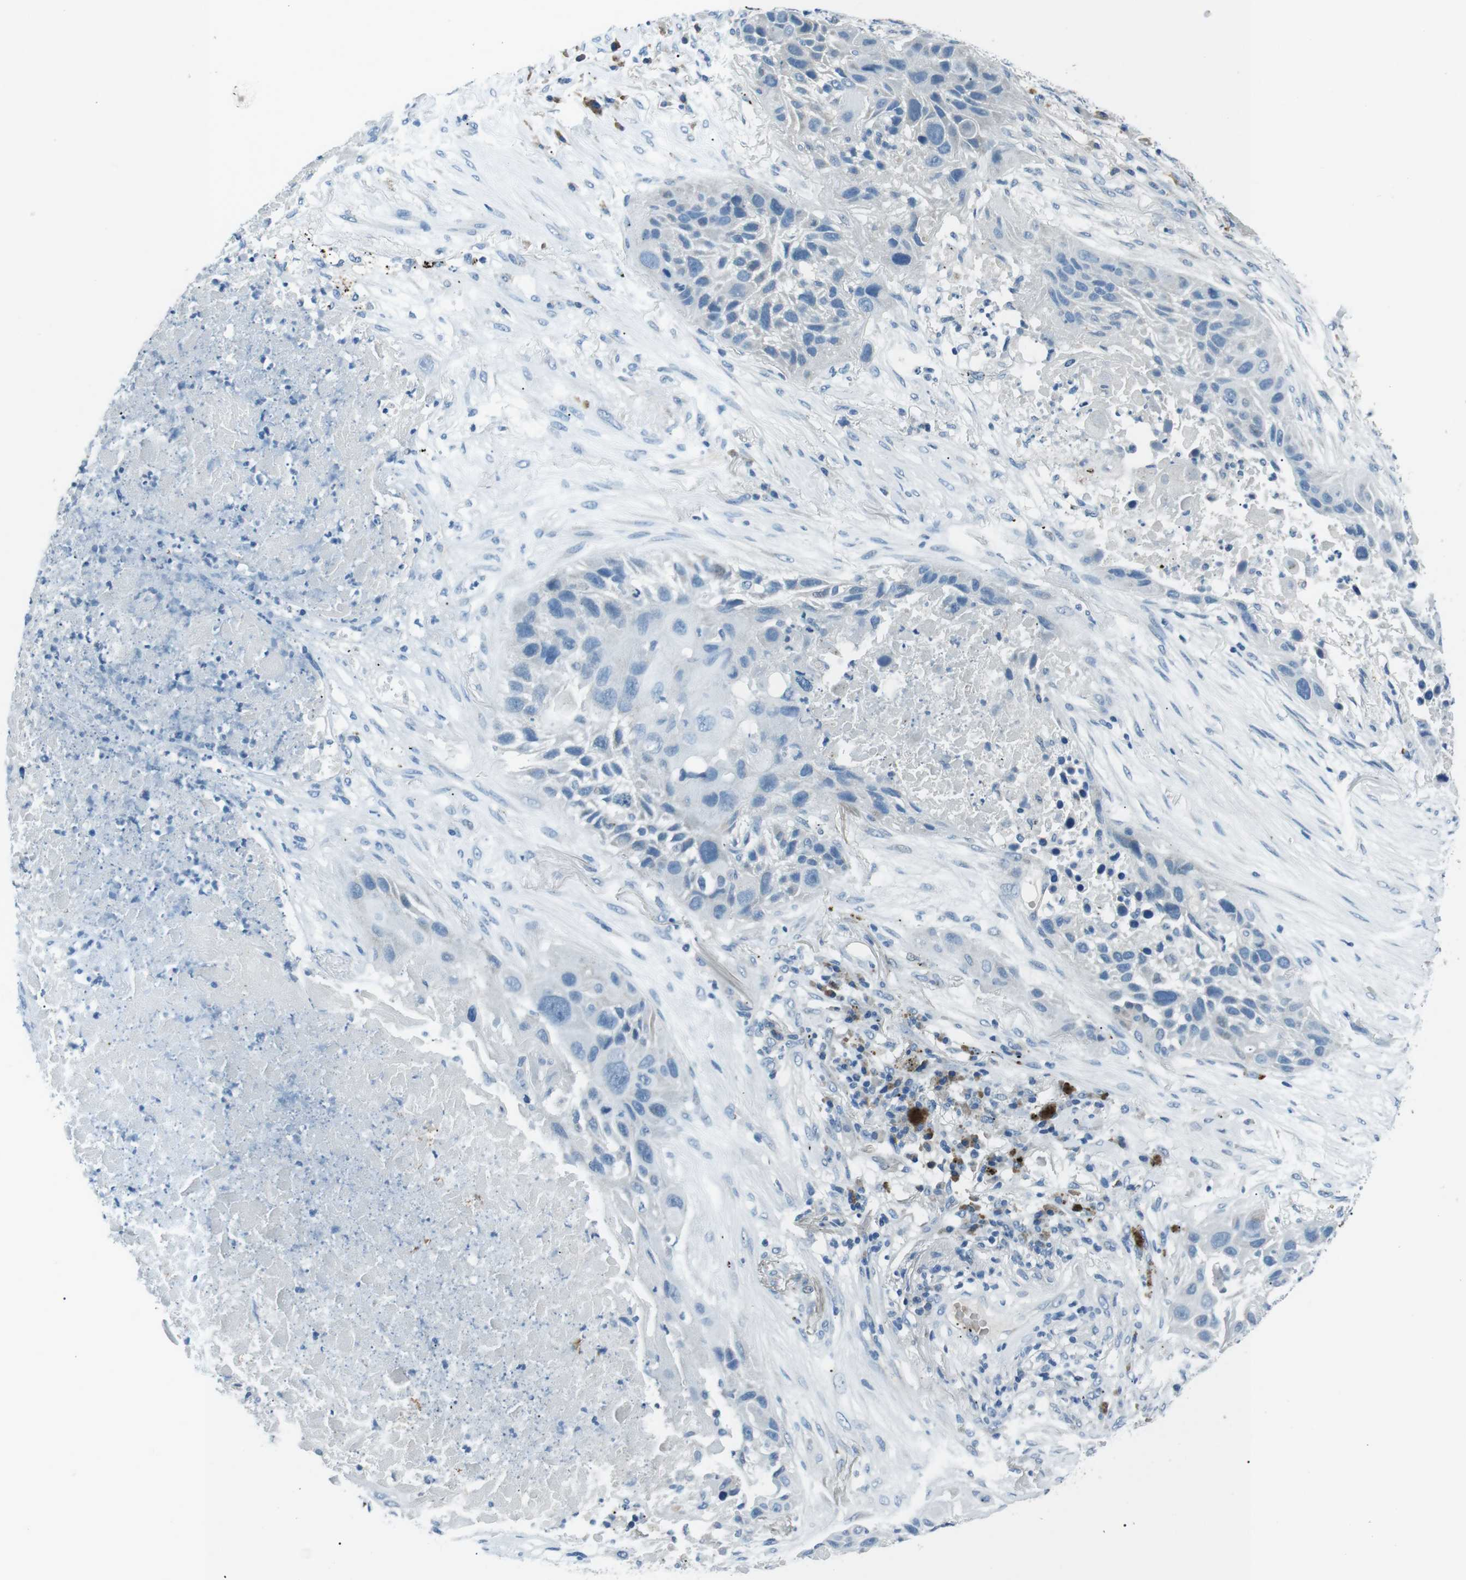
{"staining": {"intensity": "negative", "quantity": "none", "location": "none"}, "tissue": "lung cancer", "cell_type": "Tumor cells", "image_type": "cancer", "snomed": [{"axis": "morphology", "description": "Squamous cell carcinoma, NOS"}, {"axis": "topography", "description": "Lung"}], "caption": "Immunohistochemistry of lung squamous cell carcinoma demonstrates no staining in tumor cells. (Brightfield microscopy of DAB (3,3'-diaminobenzidine) IHC at high magnification).", "gene": "ST6GAL1", "patient": {"sex": "male", "age": 57}}